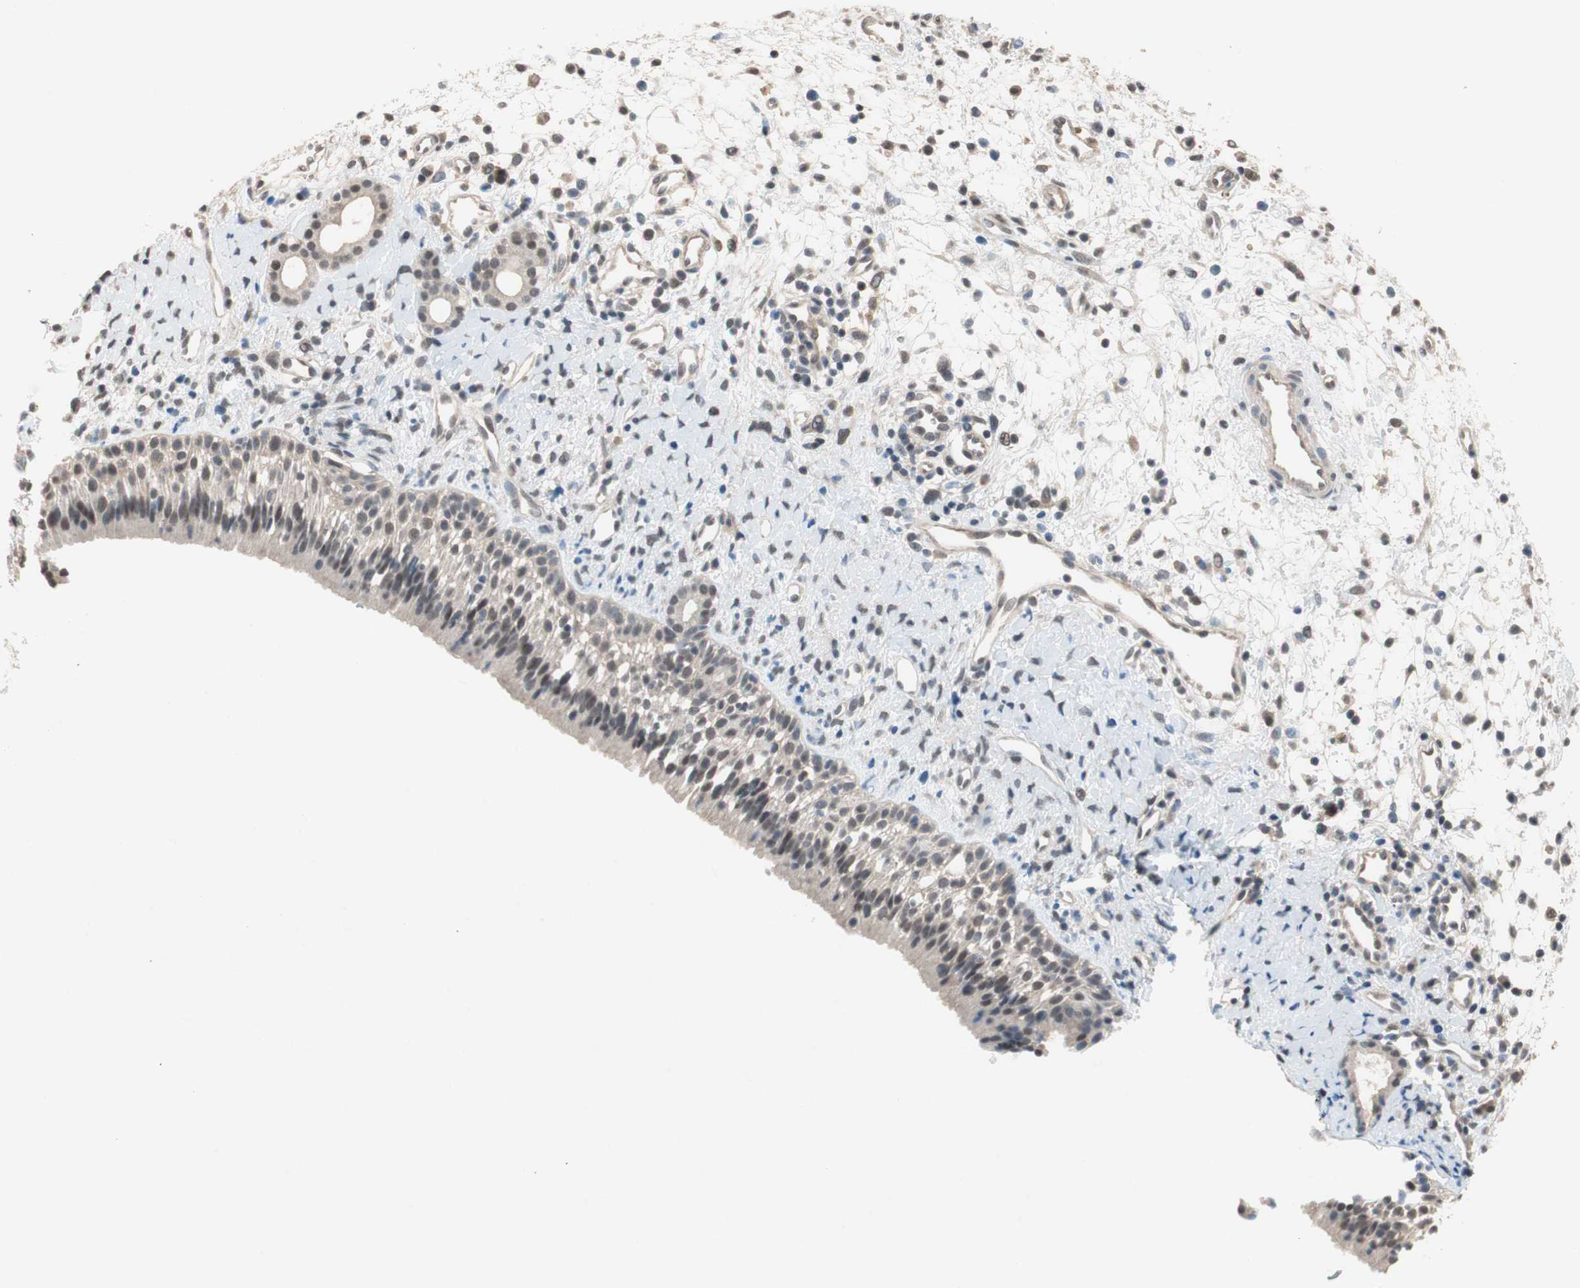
{"staining": {"intensity": "moderate", "quantity": ">75%", "location": "cytoplasmic/membranous,nuclear"}, "tissue": "nasopharynx", "cell_type": "Respiratory epithelial cells", "image_type": "normal", "snomed": [{"axis": "morphology", "description": "Normal tissue, NOS"}, {"axis": "topography", "description": "Nasopharynx"}], "caption": "Nasopharynx stained with DAB IHC exhibits medium levels of moderate cytoplasmic/membranous,nuclear positivity in approximately >75% of respiratory epithelial cells.", "gene": "GART", "patient": {"sex": "male", "age": 22}}